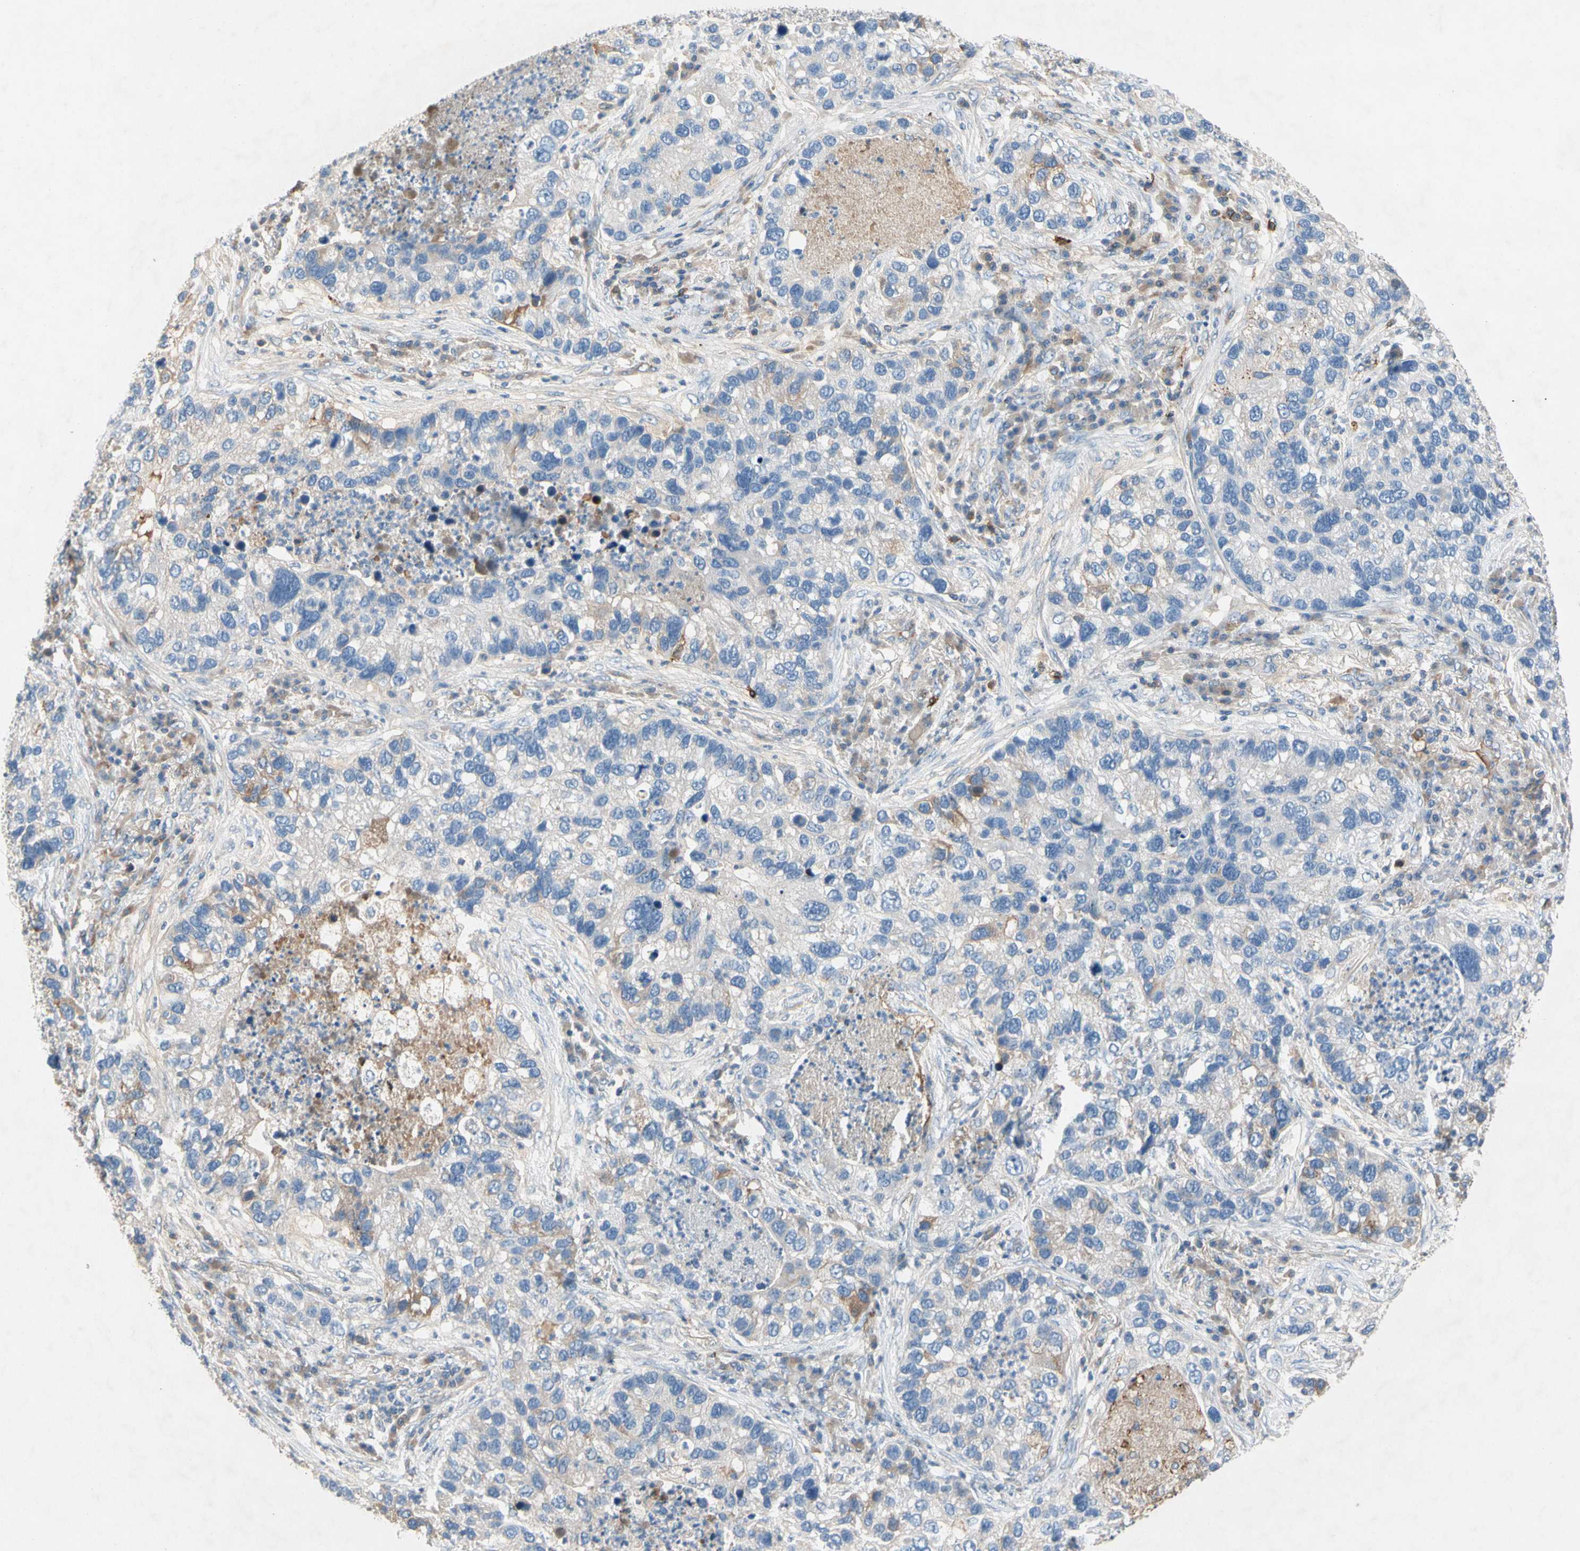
{"staining": {"intensity": "weak", "quantity": "<25%", "location": "cytoplasmic/membranous"}, "tissue": "lung cancer", "cell_type": "Tumor cells", "image_type": "cancer", "snomed": [{"axis": "morphology", "description": "Normal tissue, NOS"}, {"axis": "morphology", "description": "Adenocarcinoma, NOS"}, {"axis": "topography", "description": "Bronchus"}, {"axis": "topography", "description": "Lung"}], "caption": "Protein analysis of lung cancer (adenocarcinoma) exhibits no significant expression in tumor cells.", "gene": "NDFIP2", "patient": {"sex": "male", "age": 54}}